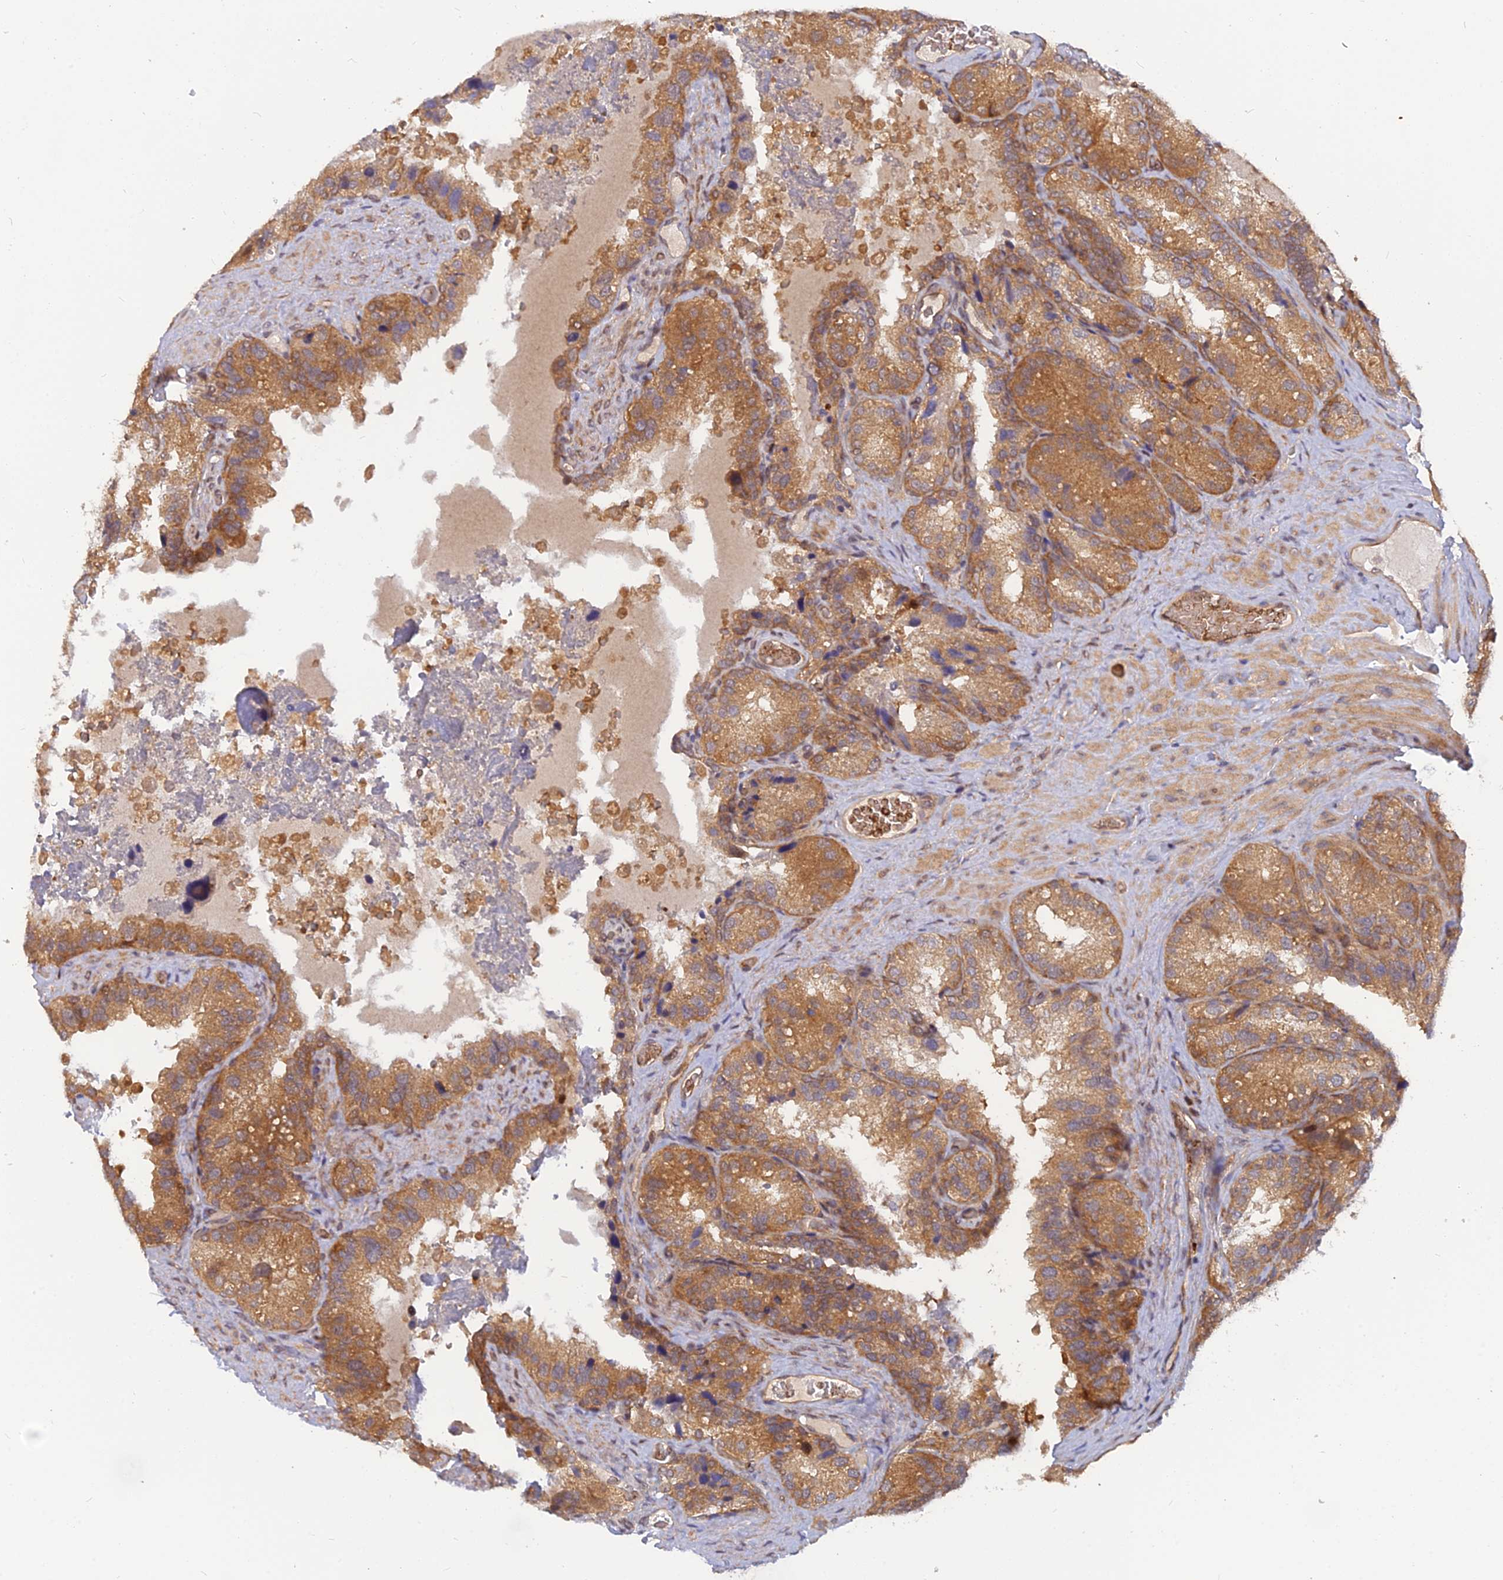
{"staining": {"intensity": "moderate", "quantity": ">75%", "location": "cytoplasmic/membranous"}, "tissue": "seminal vesicle", "cell_type": "Glandular cells", "image_type": "normal", "snomed": [{"axis": "morphology", "description": "Normal tissue, NOS"}, {"axis": "topography", "description": "Seminal veicle"}], "caption": "A medium amount of moderate cytoplasmic/membranous staining is appreciated in about >75% of glandular cells in normal seminal vesicle.", "gene": "ARL2BP", "patient": {"sex": "male", "age": 58}}